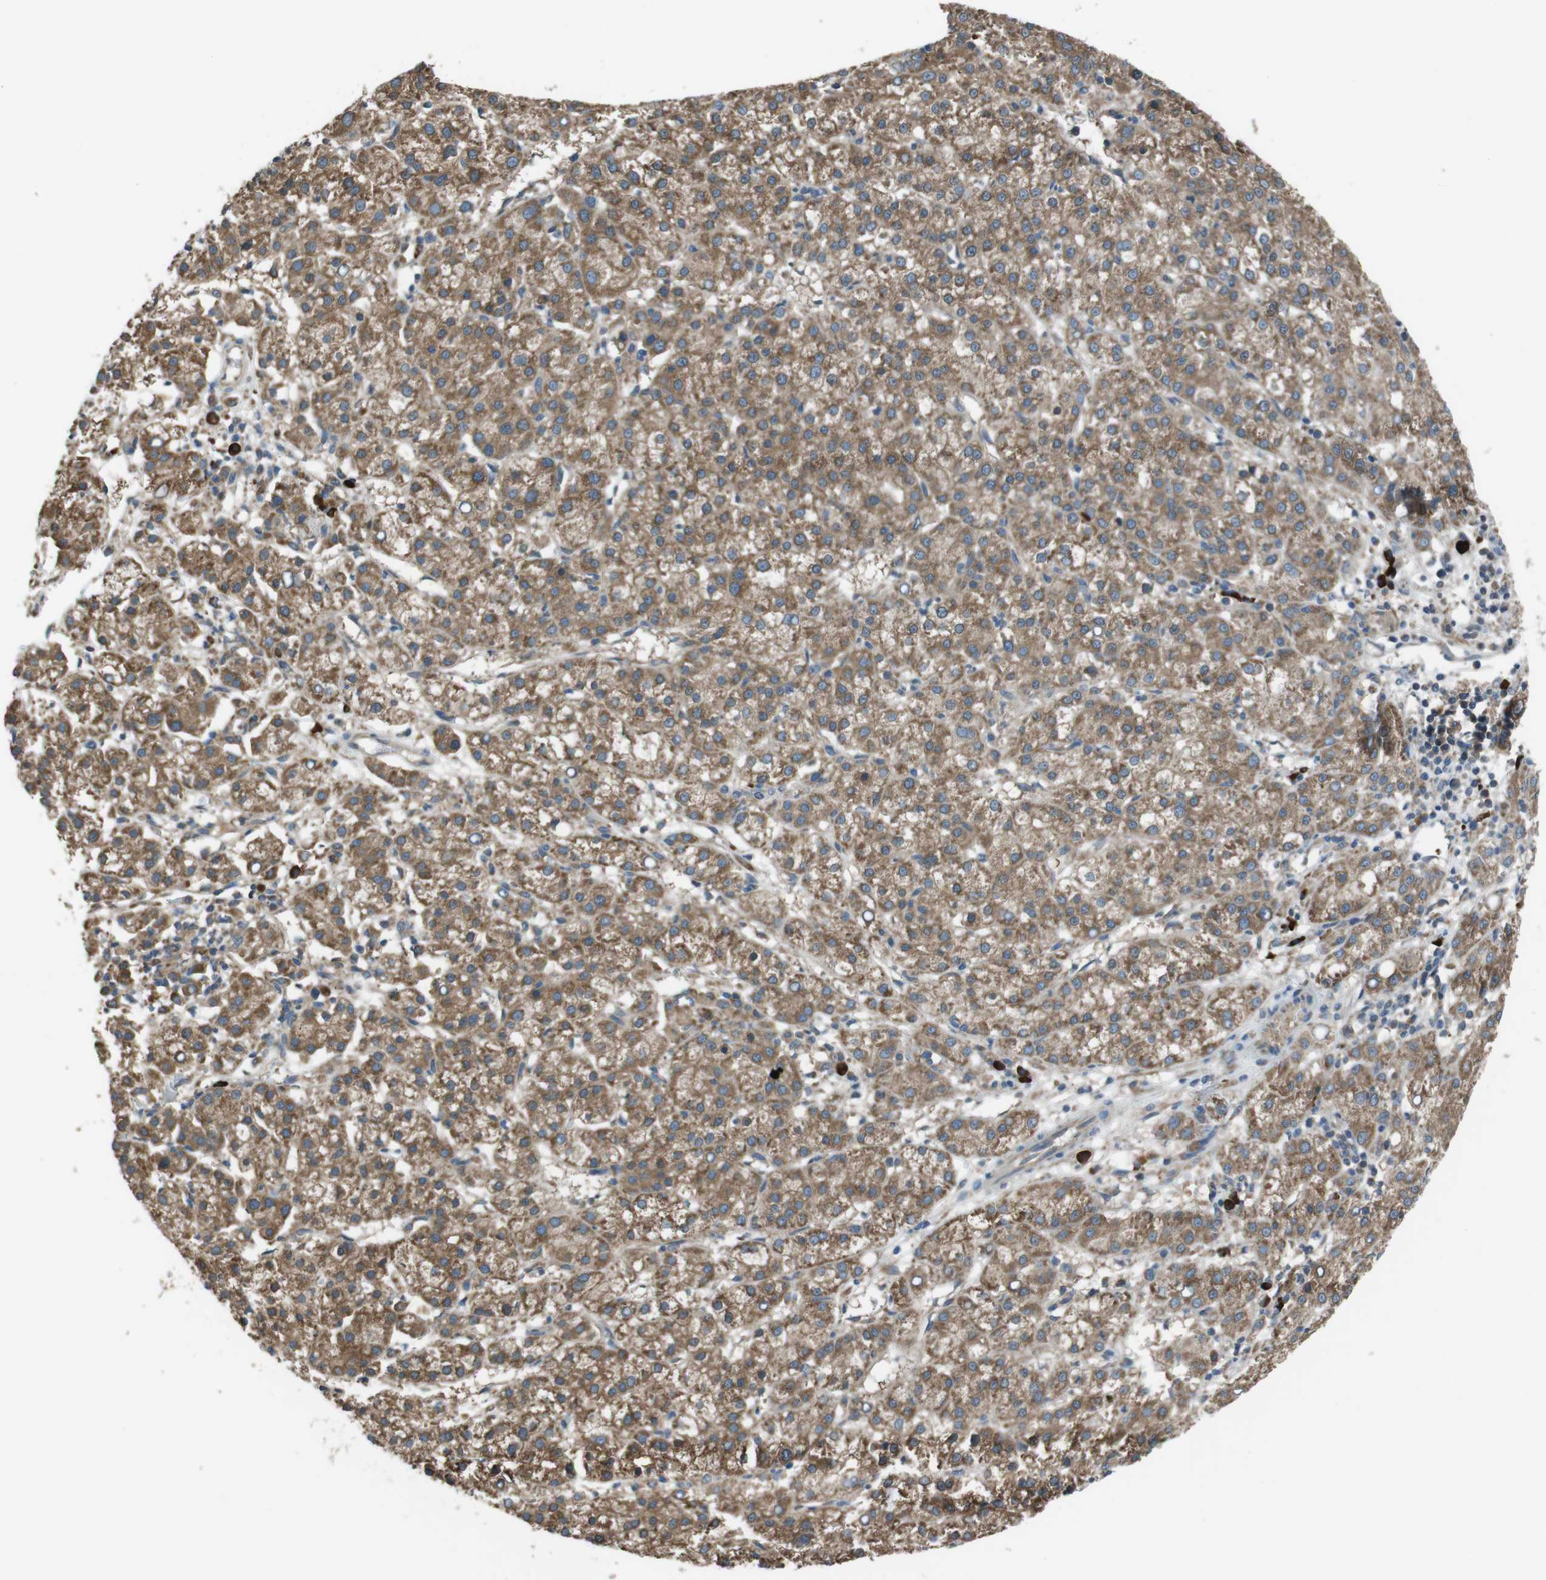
{"staining": {"intensity": "moderate", "quantity": ">75%", "location": "cytoplasmic/membranous"}, "tissue": "liver cancer", "cell_type": "Tumor cells", "image_type": "cancer", "snomed": [{"axis": "morphology", "description": "Carcinoma, Hepatocellular, NOS"}, {"axis": "topography", "description": "Liver"}], "caption": "Human hepatocellular carcinoma (liver) stained for a protein (brown) shows moderate cytoplasmic/membranous positive positivity in about >75% of tumor cells.", "gene": "SSR3", "patient": {"sex": "female", "age": 58}}